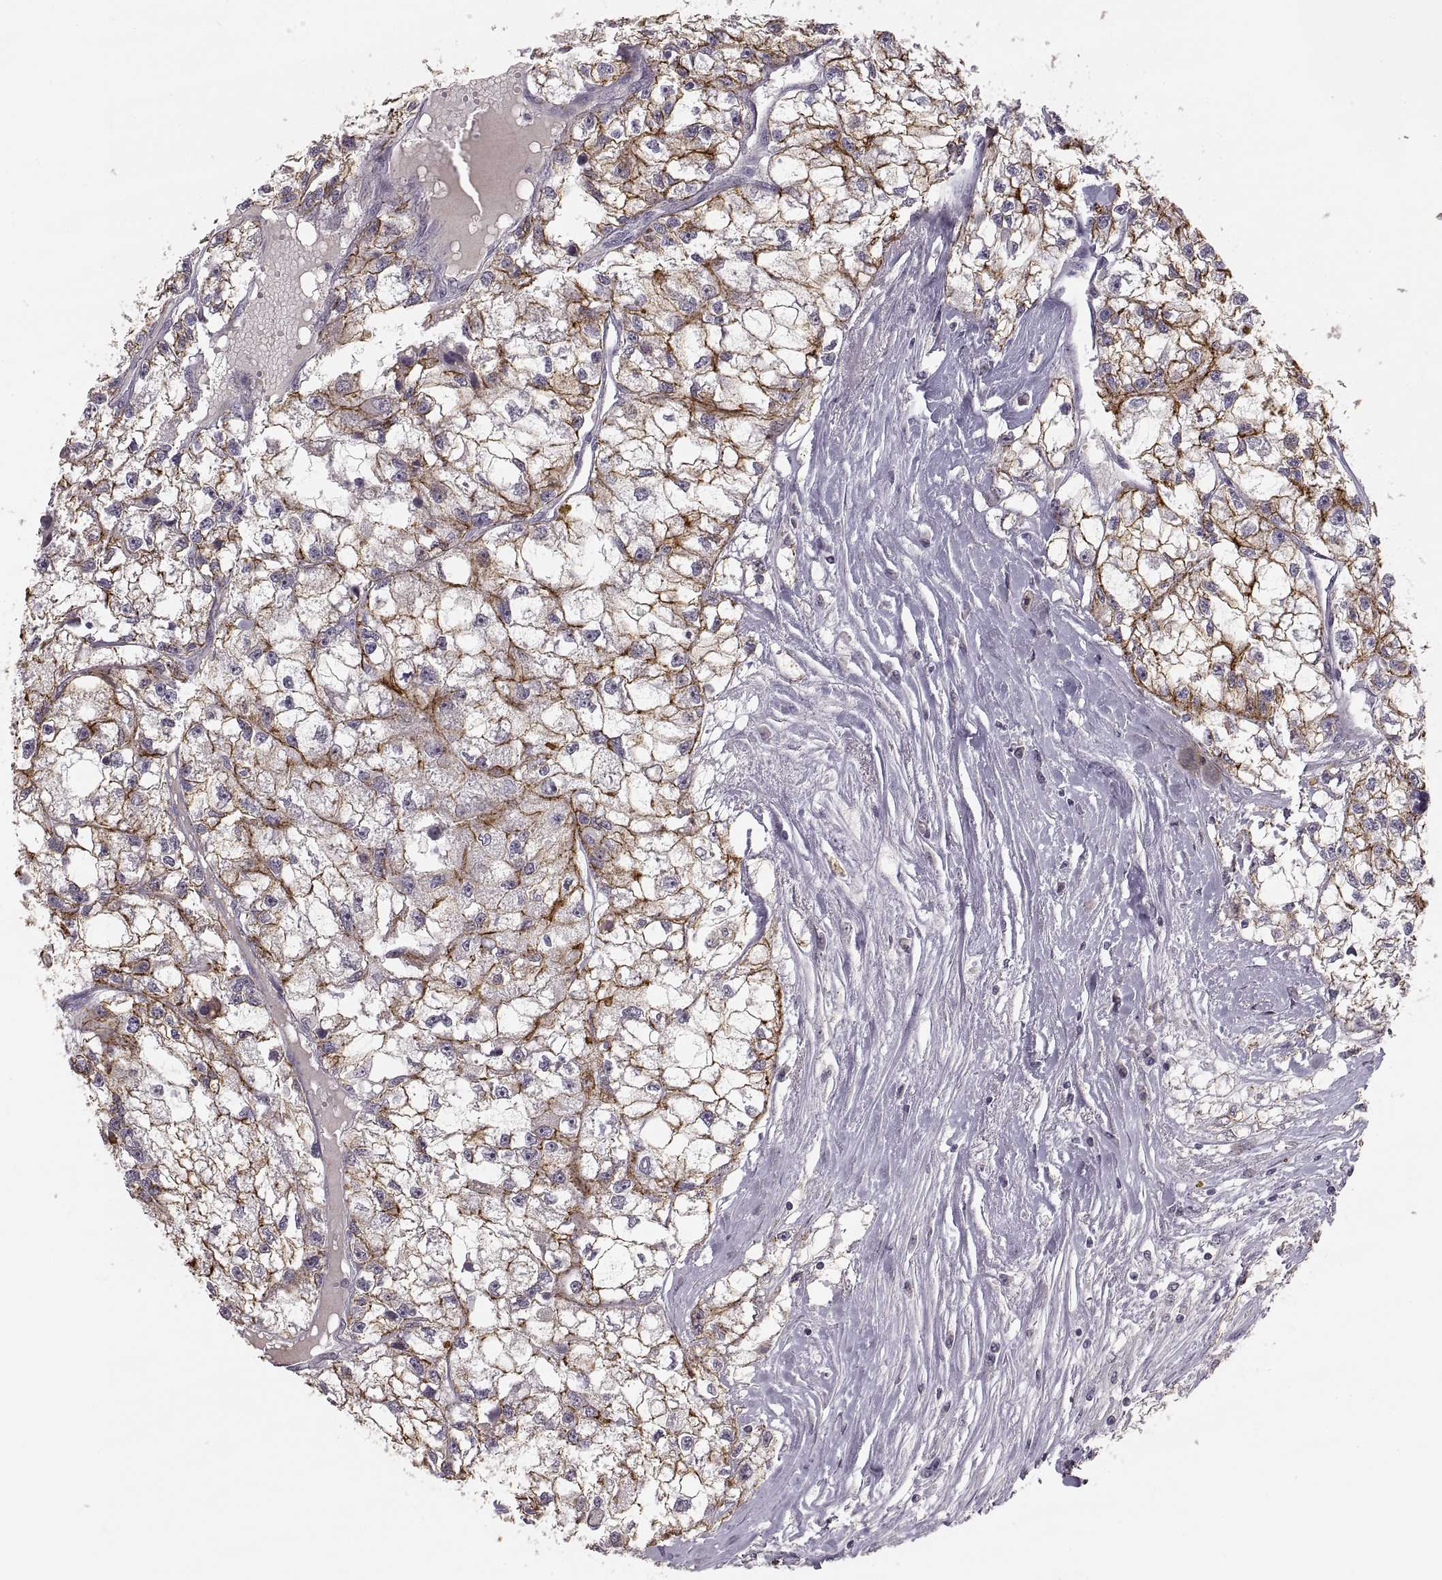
{"staining": {"intensity": "strong", "quantity": "25%-75%", "location": "cytoplasmic/membranous"}, "tissue": "renal cancer", "cell_type": "Tumor cells", "image_type": "cancer", "snomed": [{"axis": "morphology", "description": "Adenocarcinoma, NOS"}, {"axis": "topography", "description": "Kidney"}], "caption": "Strong cytoplasmic/membranous protein staining is identified in about 25%-75% of tumor cells in renal cancer. (Brightfield microscopy of DAB IHC at high magnification).", "gene": "CDH2", "patient": {"sex": "male", "age": 56}}